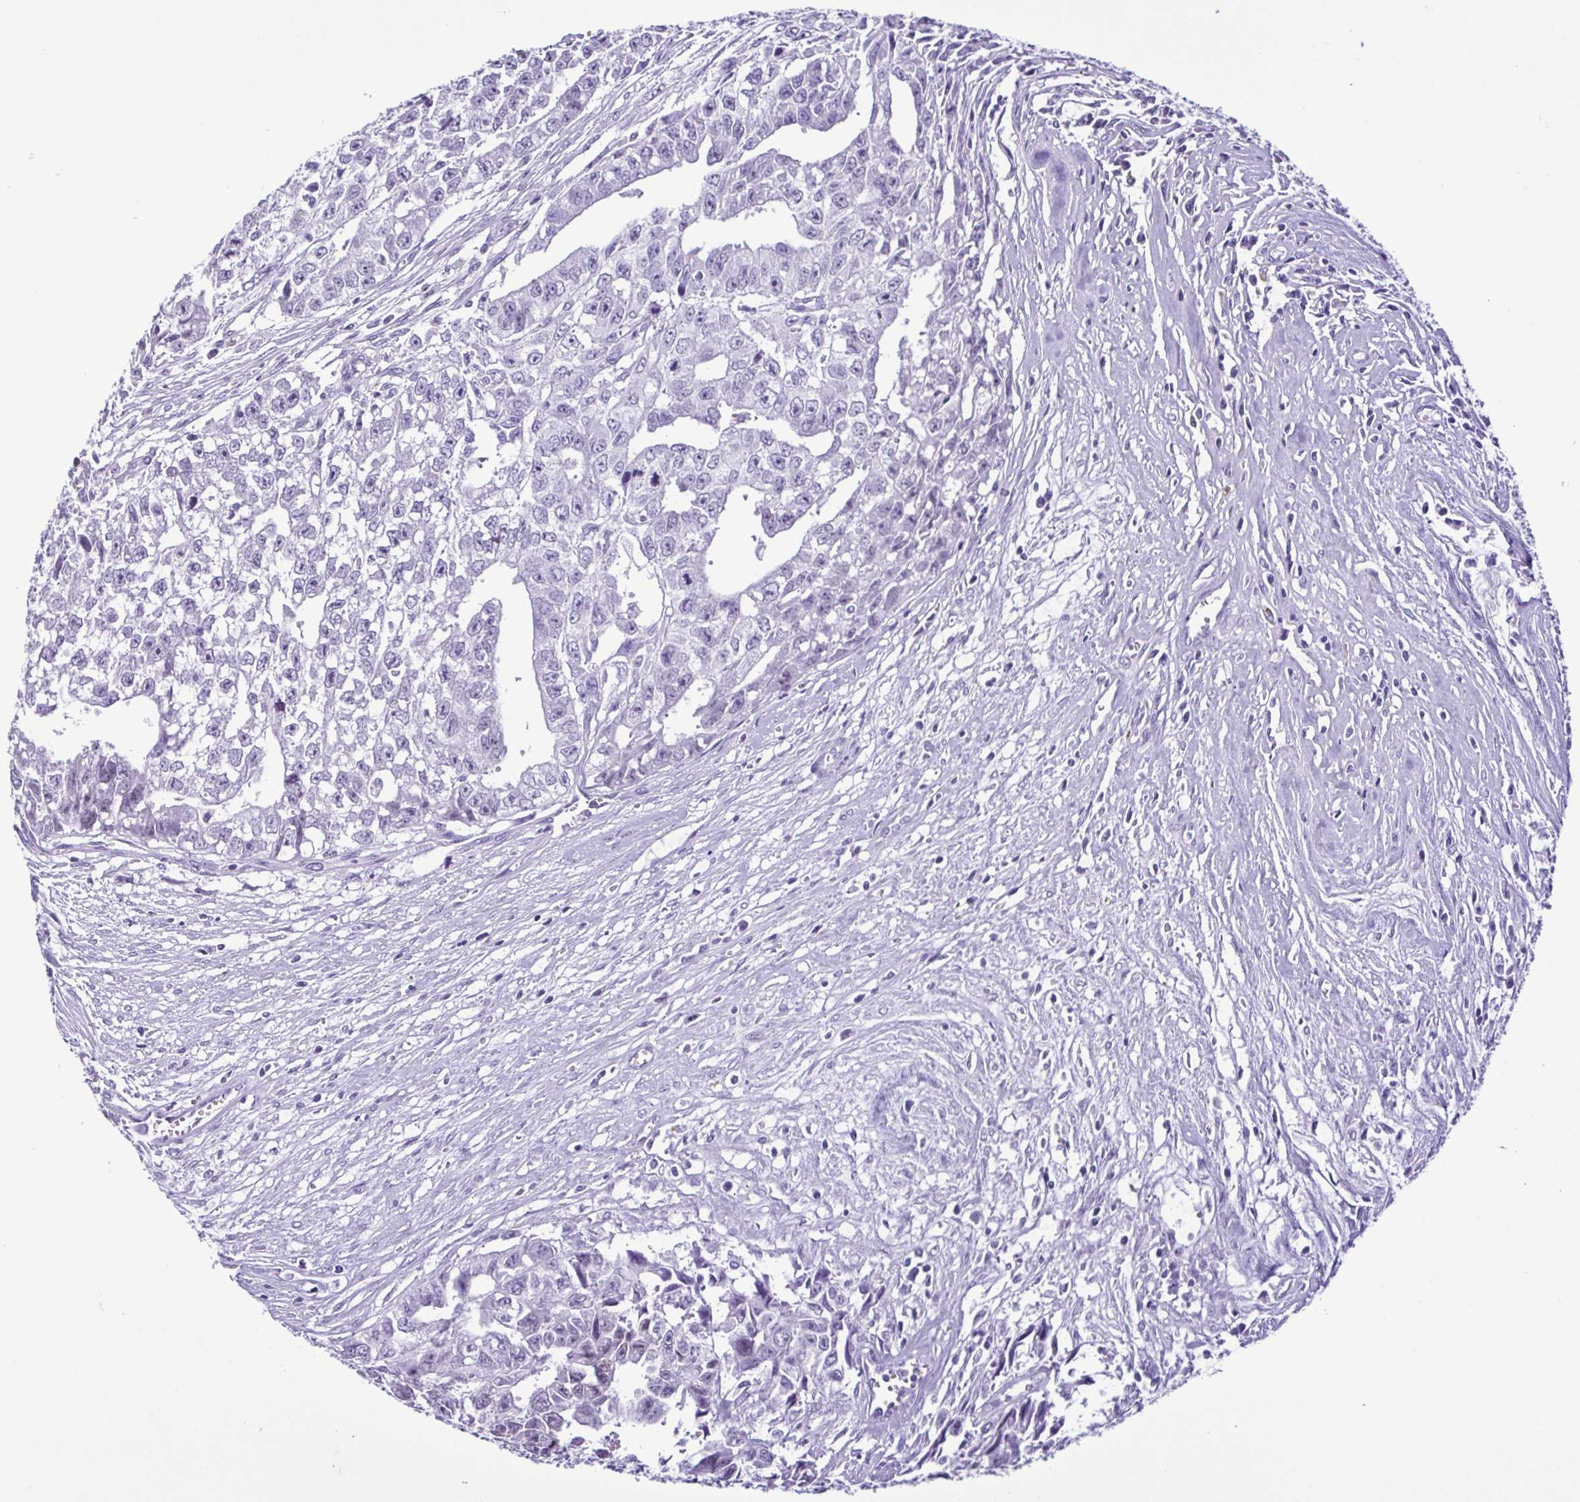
{"staining": {"intensity": "negative", "quantity": "none", "location": "none"}, "tissue": "testis cancer", "cell_type": "Tumor cells", "image_type": "cancer", "snomed": [{"axis": "morphology", "description": "Carcinoma, Embryonal, NOS"}, {"axis": "morphology", "description": "Teratoma, malignant, NOS"}, {"axis": "topography", "description": "Testis"}], "caption": "A high-resolution photomicrograph shows immunohistochemistry staining of malignant teratoma (testis), which shows no significant staining in tumor cells. (Brightfield microscopy of DAB IHC at high magnification).", "gene": "SPATA16", "patient": {"sex": "male", "age": 24}}